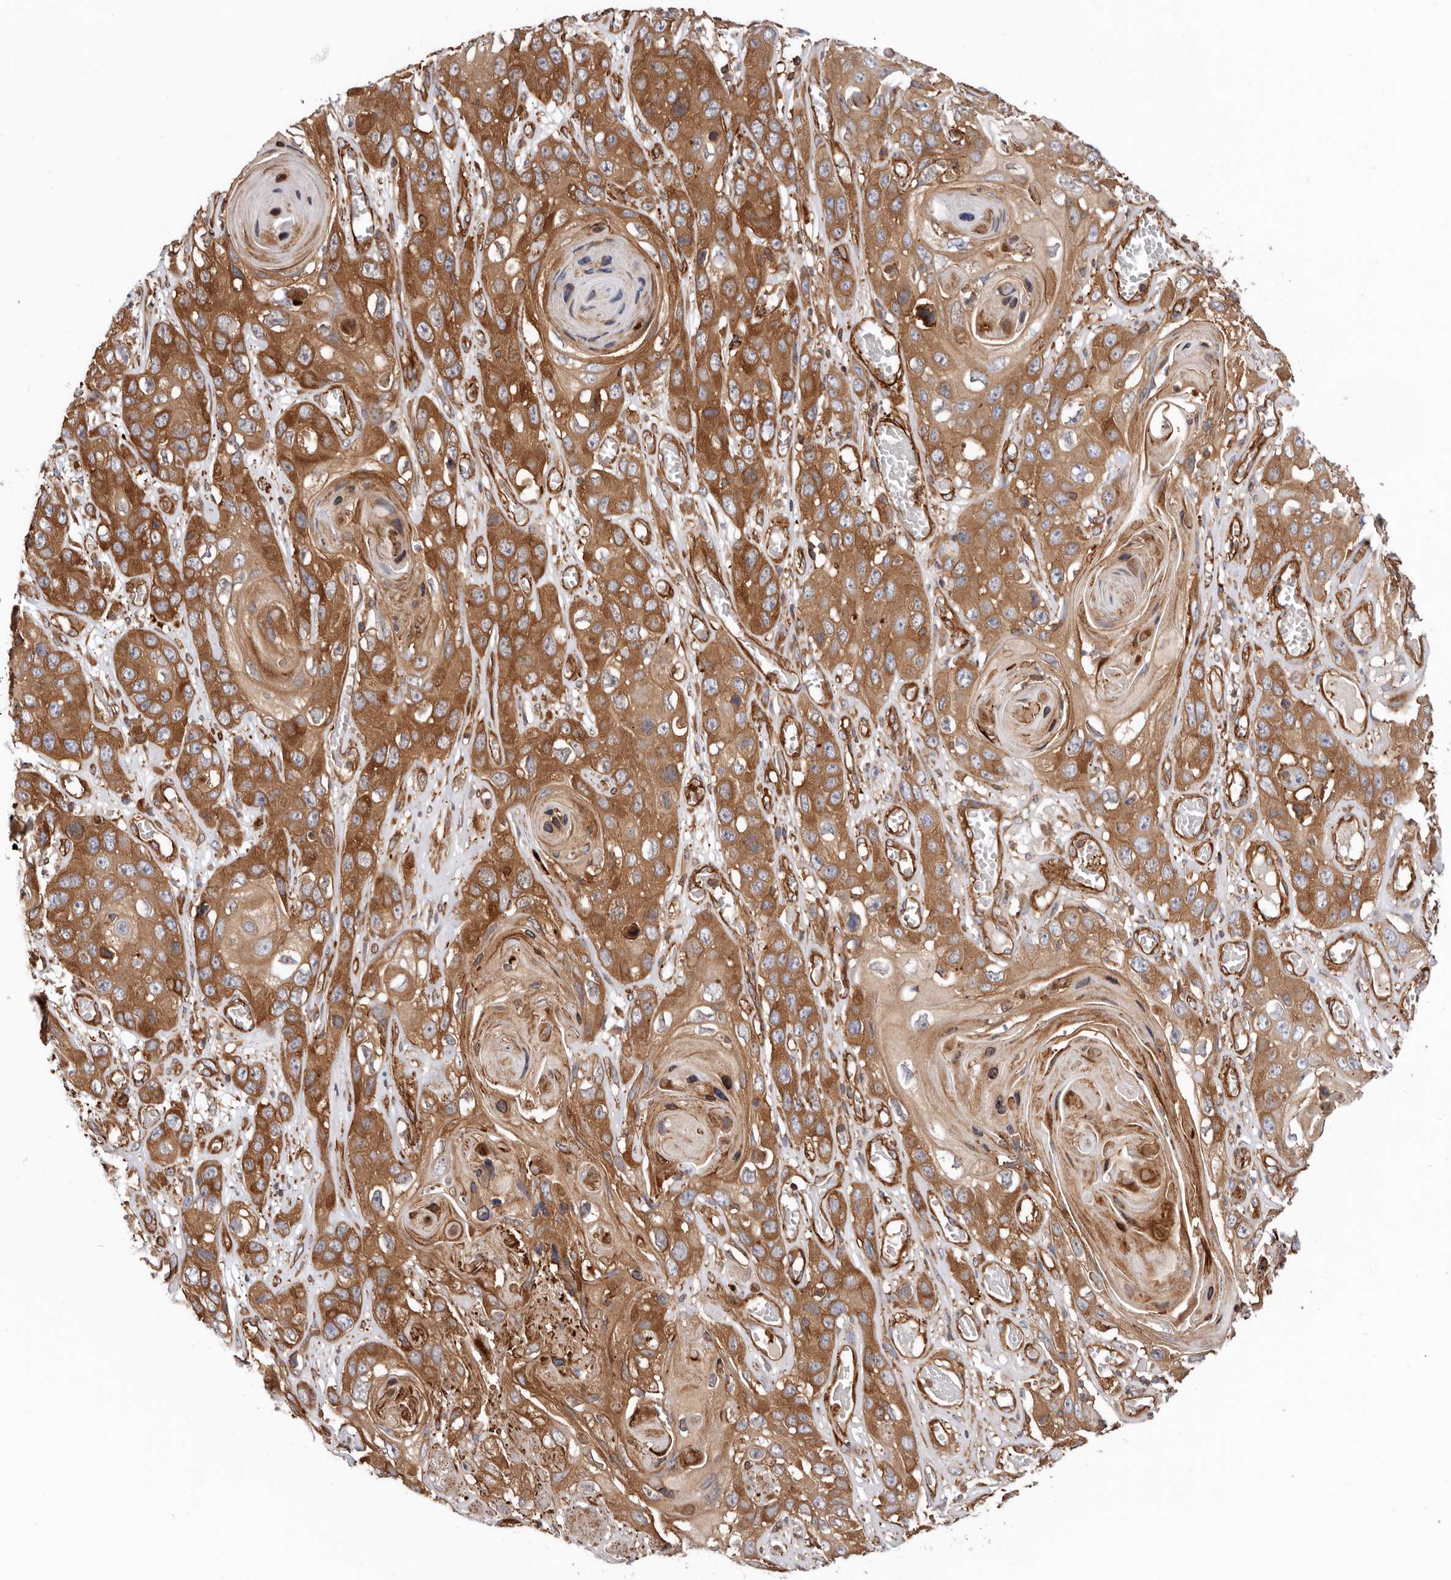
{"staining": {"intensity": "moderate", "quantity": ">75%", "location": "cytoplasmic/membranous"}, "tissue": "skin cancer", "cell_type": "Tumor cells", "image_type": "cancer", "snomed": [{"axis": "morphology", "description": "Squamous cell carcinoma, NOS"}, {"axis": "topography", "description": "Skin"}], "caption": "The histopathology image reveals staining of skin squamous cell carcinoma, revealing moderate cytoplasmic/membranous protein staining (brown color) within tumor cells. The staining was performed using DAB (3,3'-diaminobenzidine), with brown indicating positive protein expression. Nuclei are stained blue with hematoxylin.", "gene": "TMC7", "patient": {"sex": "male", "age": 55}}